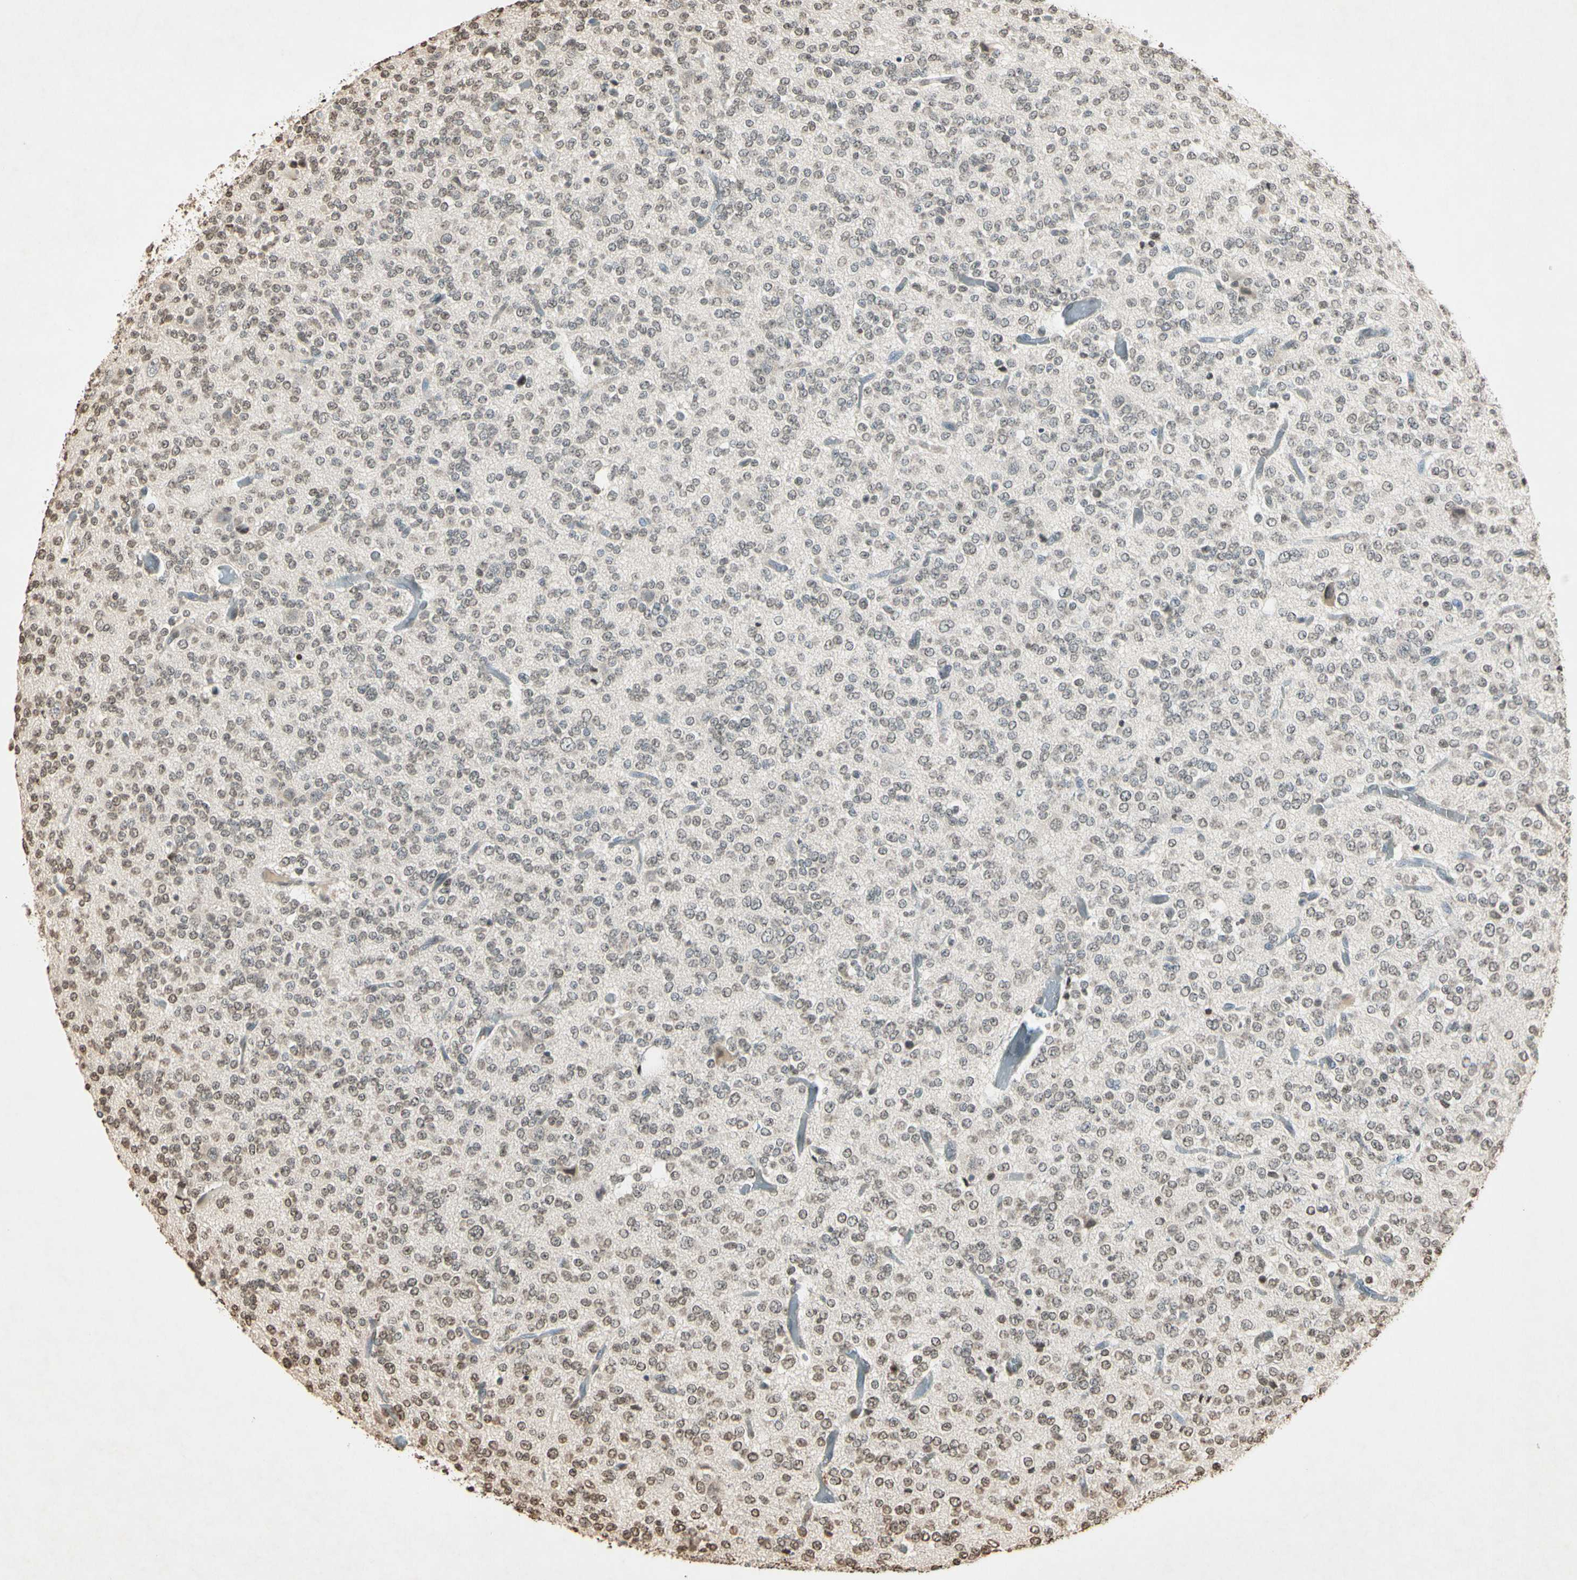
{"staining": {"intensity": "weak", "quantity": "25%-75%", "location": "nuclear"}, "tissue": "glioma", "cell_type": "Tumor cells", "image_type": "cancer", "snomed": [{"axis": "morphology", "description": "Glioma, malignant, Low grade"}, {"axis": "topography", "description": "Brain"}], "caption": "A micrograph showing weak nuclear expression in about 25%-75% of tumor cells in low-grade glioma (malignant), as visualized by brown immunohistochemical staining.", "gene": "TOP1", "patient": {"sex": "male", "age": 38}}